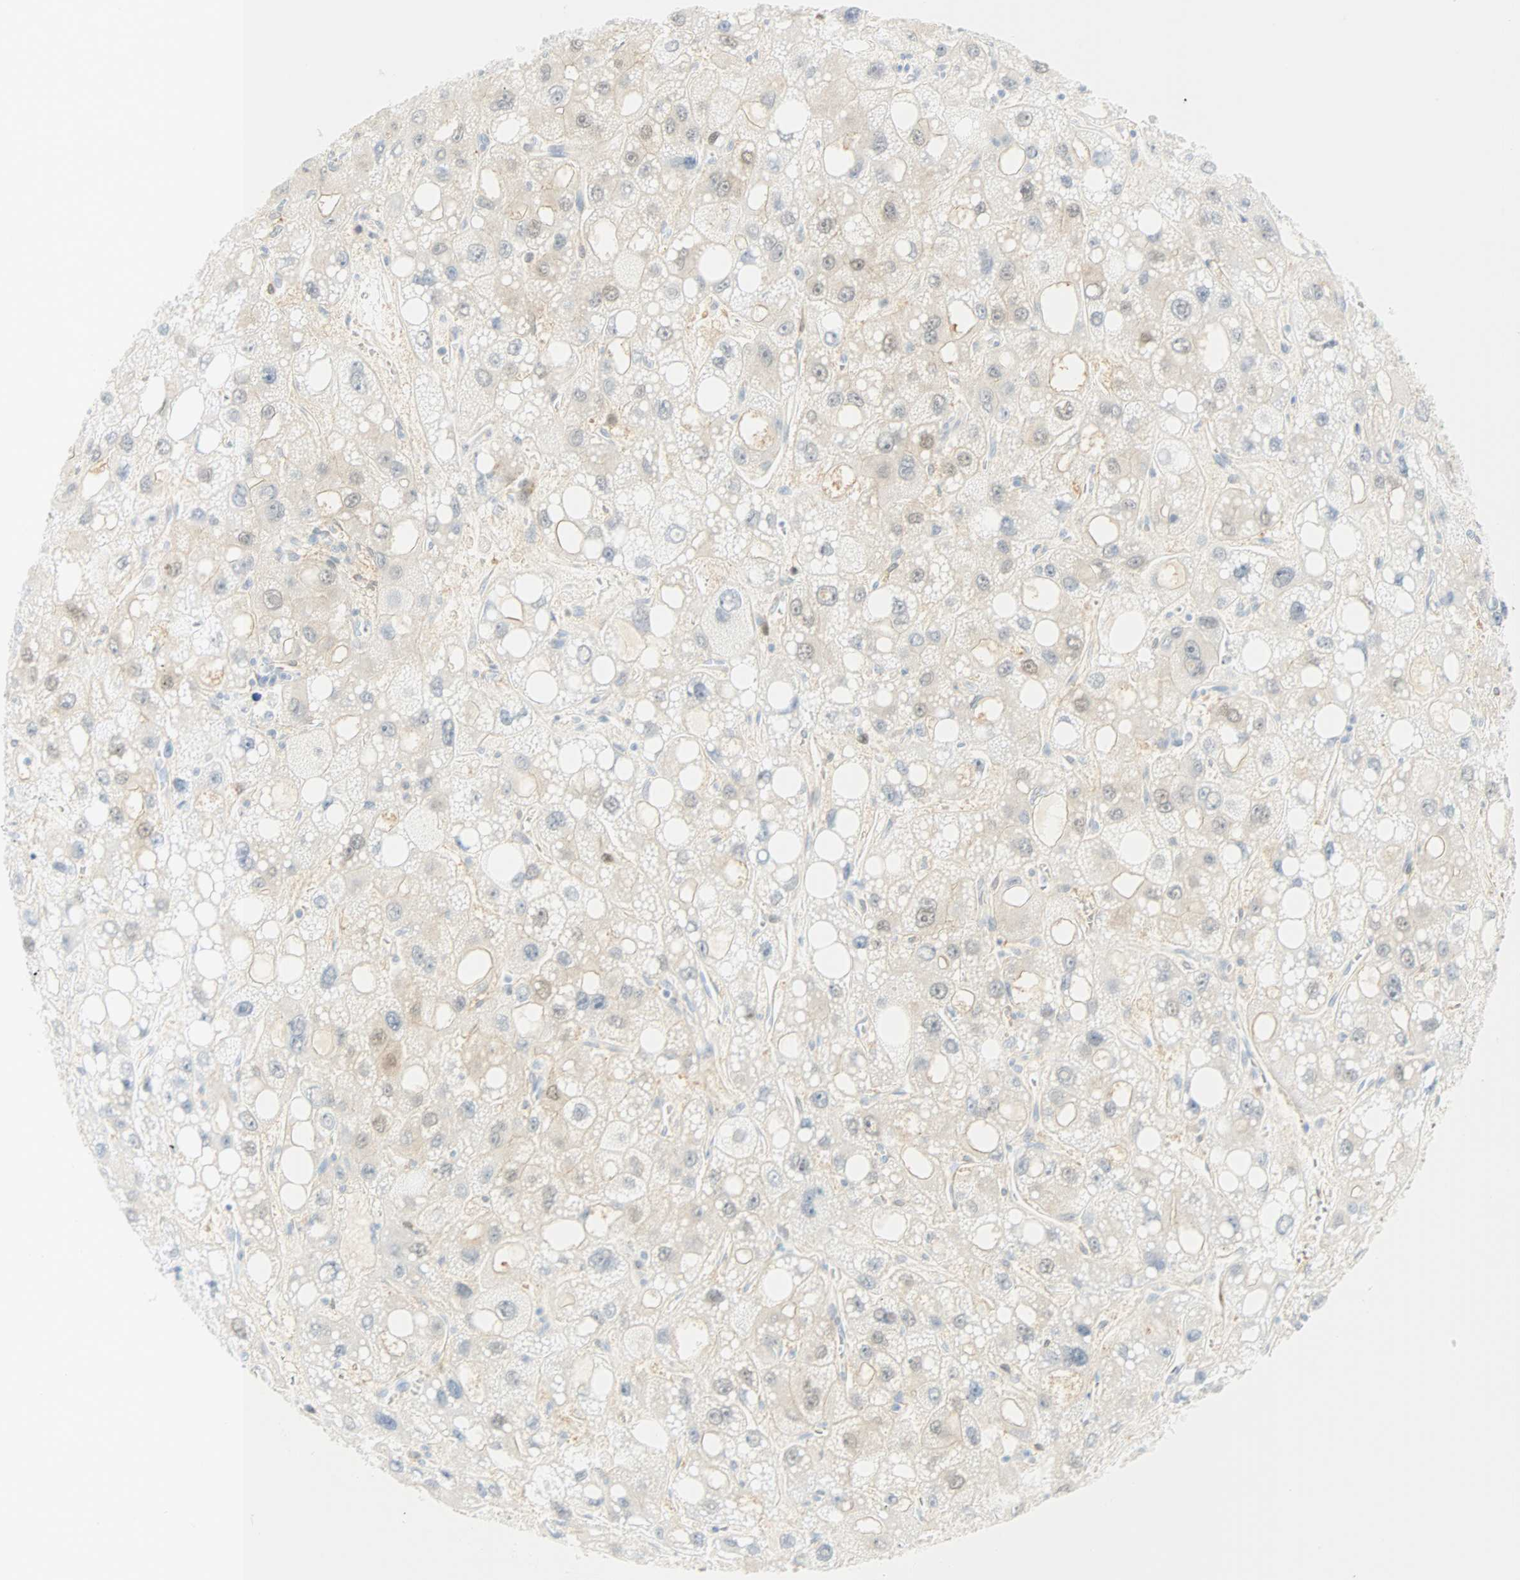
{"staining": {"intensity": "negative", "quantity": "none", "location": "none"}, "tissue": "liver cancer", "cell_type": "Tumor cells", "image_type": "cancer", "snomed": [{"axis": "morphology", "description": "Carcinoma, Hepatocellular, NOS"}, {"axis": "topography", "description": "Liver"}], "caption": "The immunohistochemistry (IHC) micrograph has no significant positivity in tumor cells of hepatocellular carcinoma (liver) tissue.", "gene": "SELENBP1", "patient": {"sex": "male", "age": 55}}